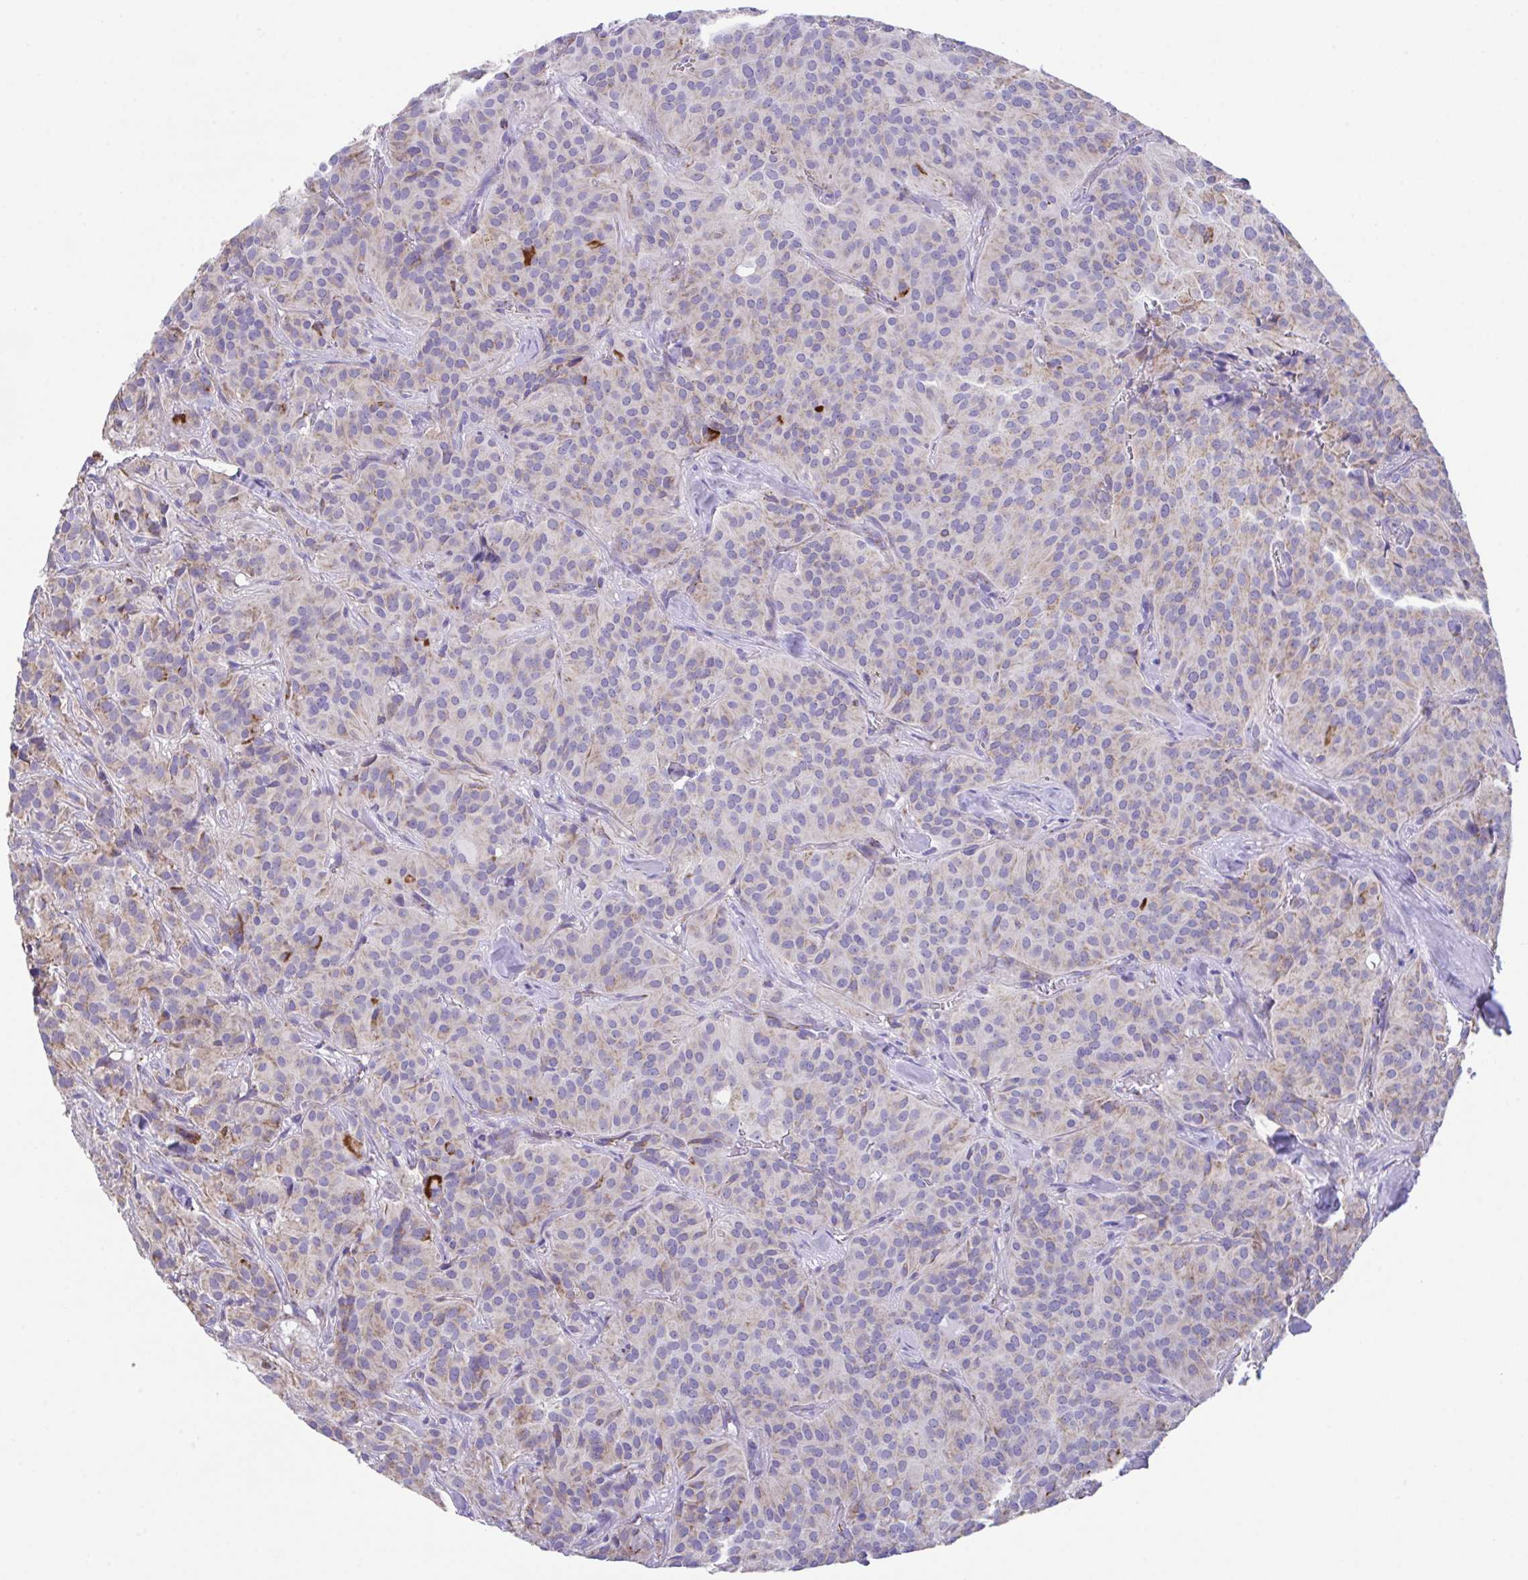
{"staining": {"intensity": "strong", "quantity": "<25%", "location": "cytoplasmic/membranous"}, "tissue": "glioma", "cell_type": "Tumor cells", "image_type": "cancer", "snomed": [{"axis": "morphology", "description": "Glioma, malignant, Low grade"}, {"axis": "topography", "description": "Brain"}], "caption": "Protein analysis of glioma tissue shows strong cytoplasmic/membranous expression in approximately <25% of tumor cells. The protein is stained brown, and the nuclei are stained in blue (DAB (3,3'-diaminobenzidine) IHC with brightfield microscopy, high magnification).", "gene": "PCMTD2", "patient": {"sex": "male", "age": 42}}